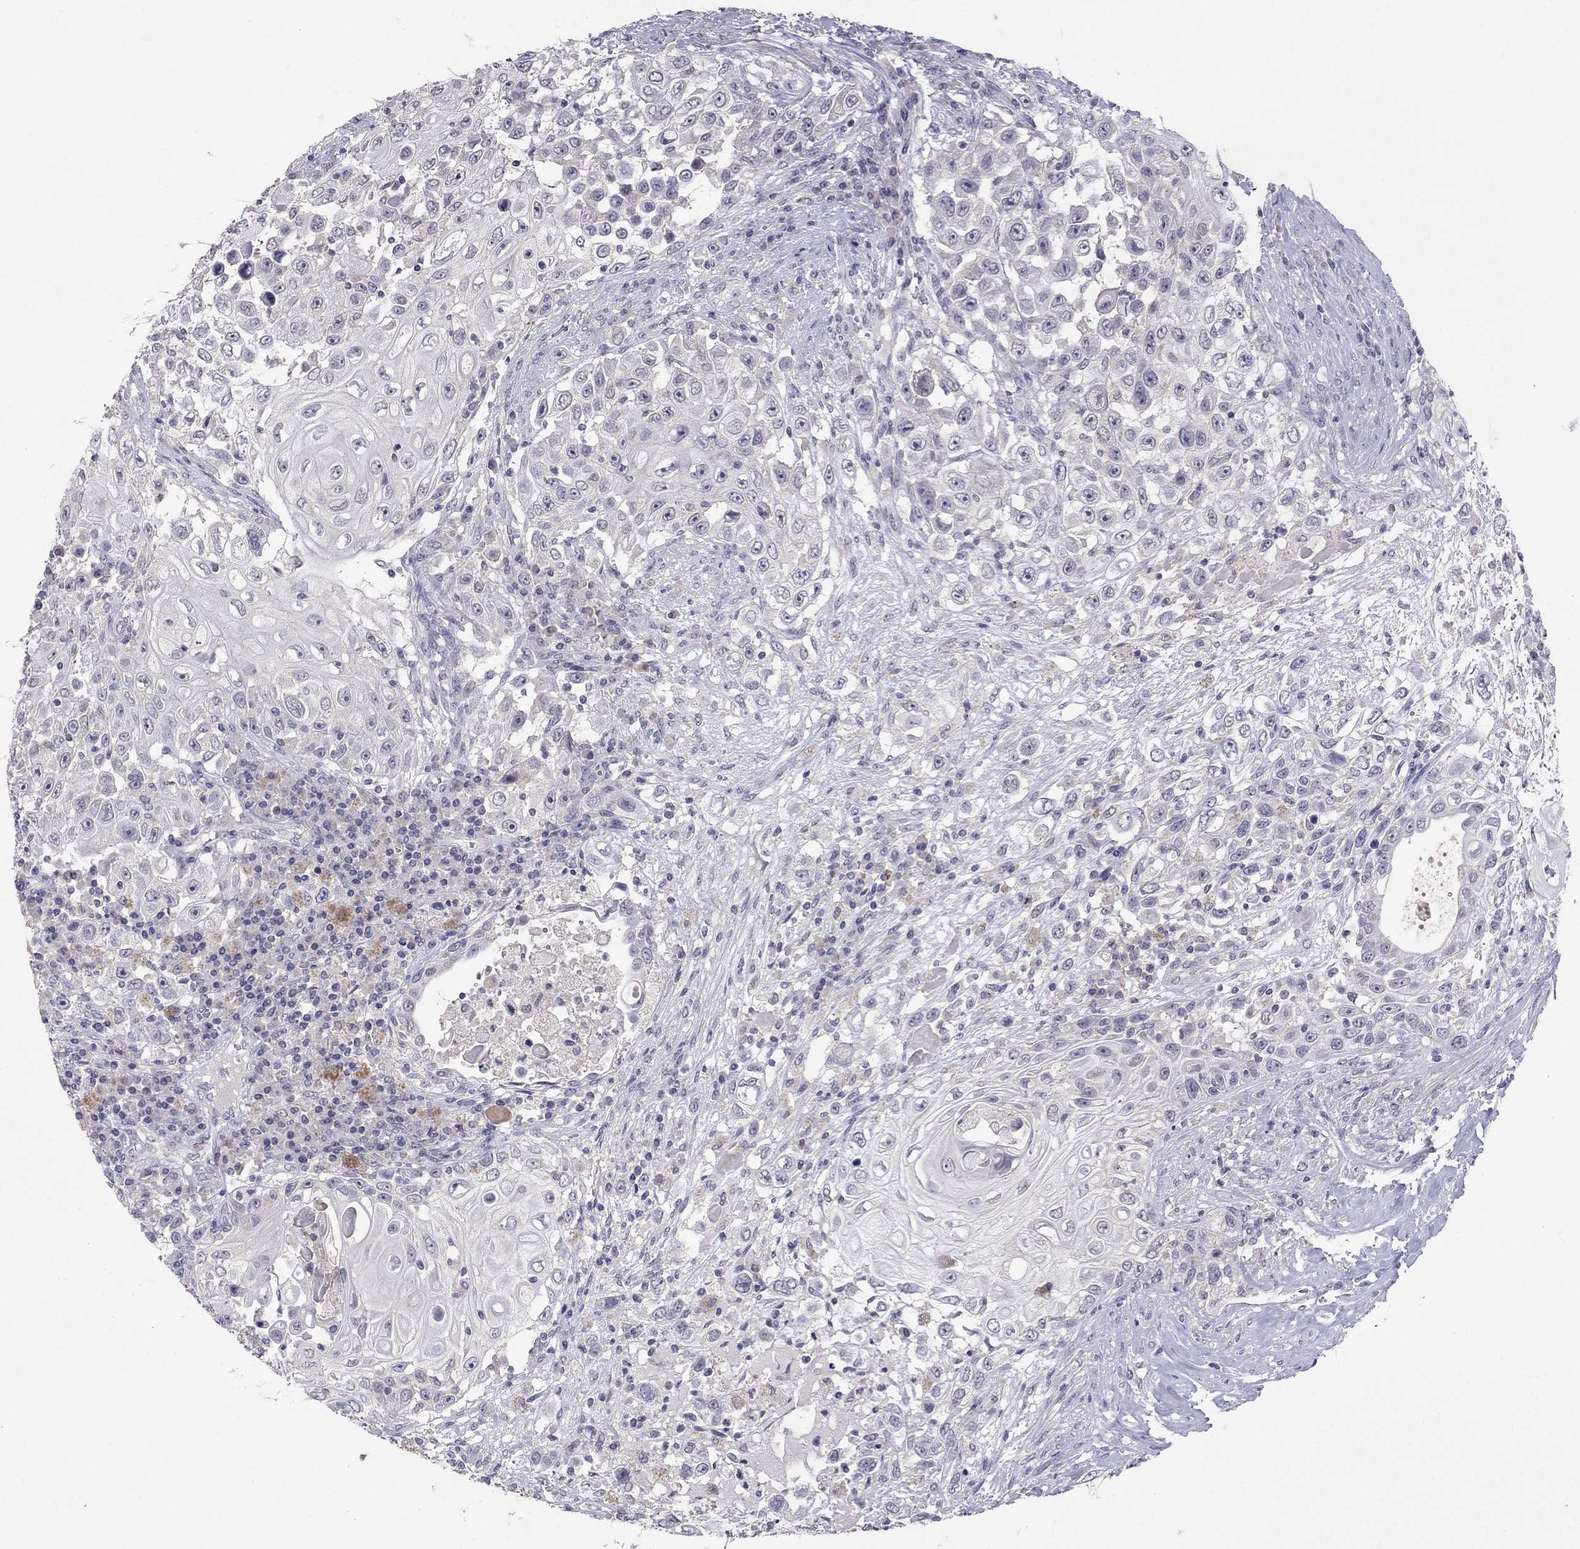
{"staining": {"intensity": "negative", "quantity": "none", "location": "none"}, "tissue": "urothelial cancer", "cell_type": "Tumor cells", "image_type": "cancer", "snomed": [{"axis": "morphology", "description": "Urothelial carcinoma, High grade"}, {"axis": "topography", "description": "Urinary bladder"}], "caption": "Protein analysis of high-grade urothelial carcinoma exhibits no significant staining in tumor cells.", "gene": "FST", "patient": {"sex": "female", "age": 56}}